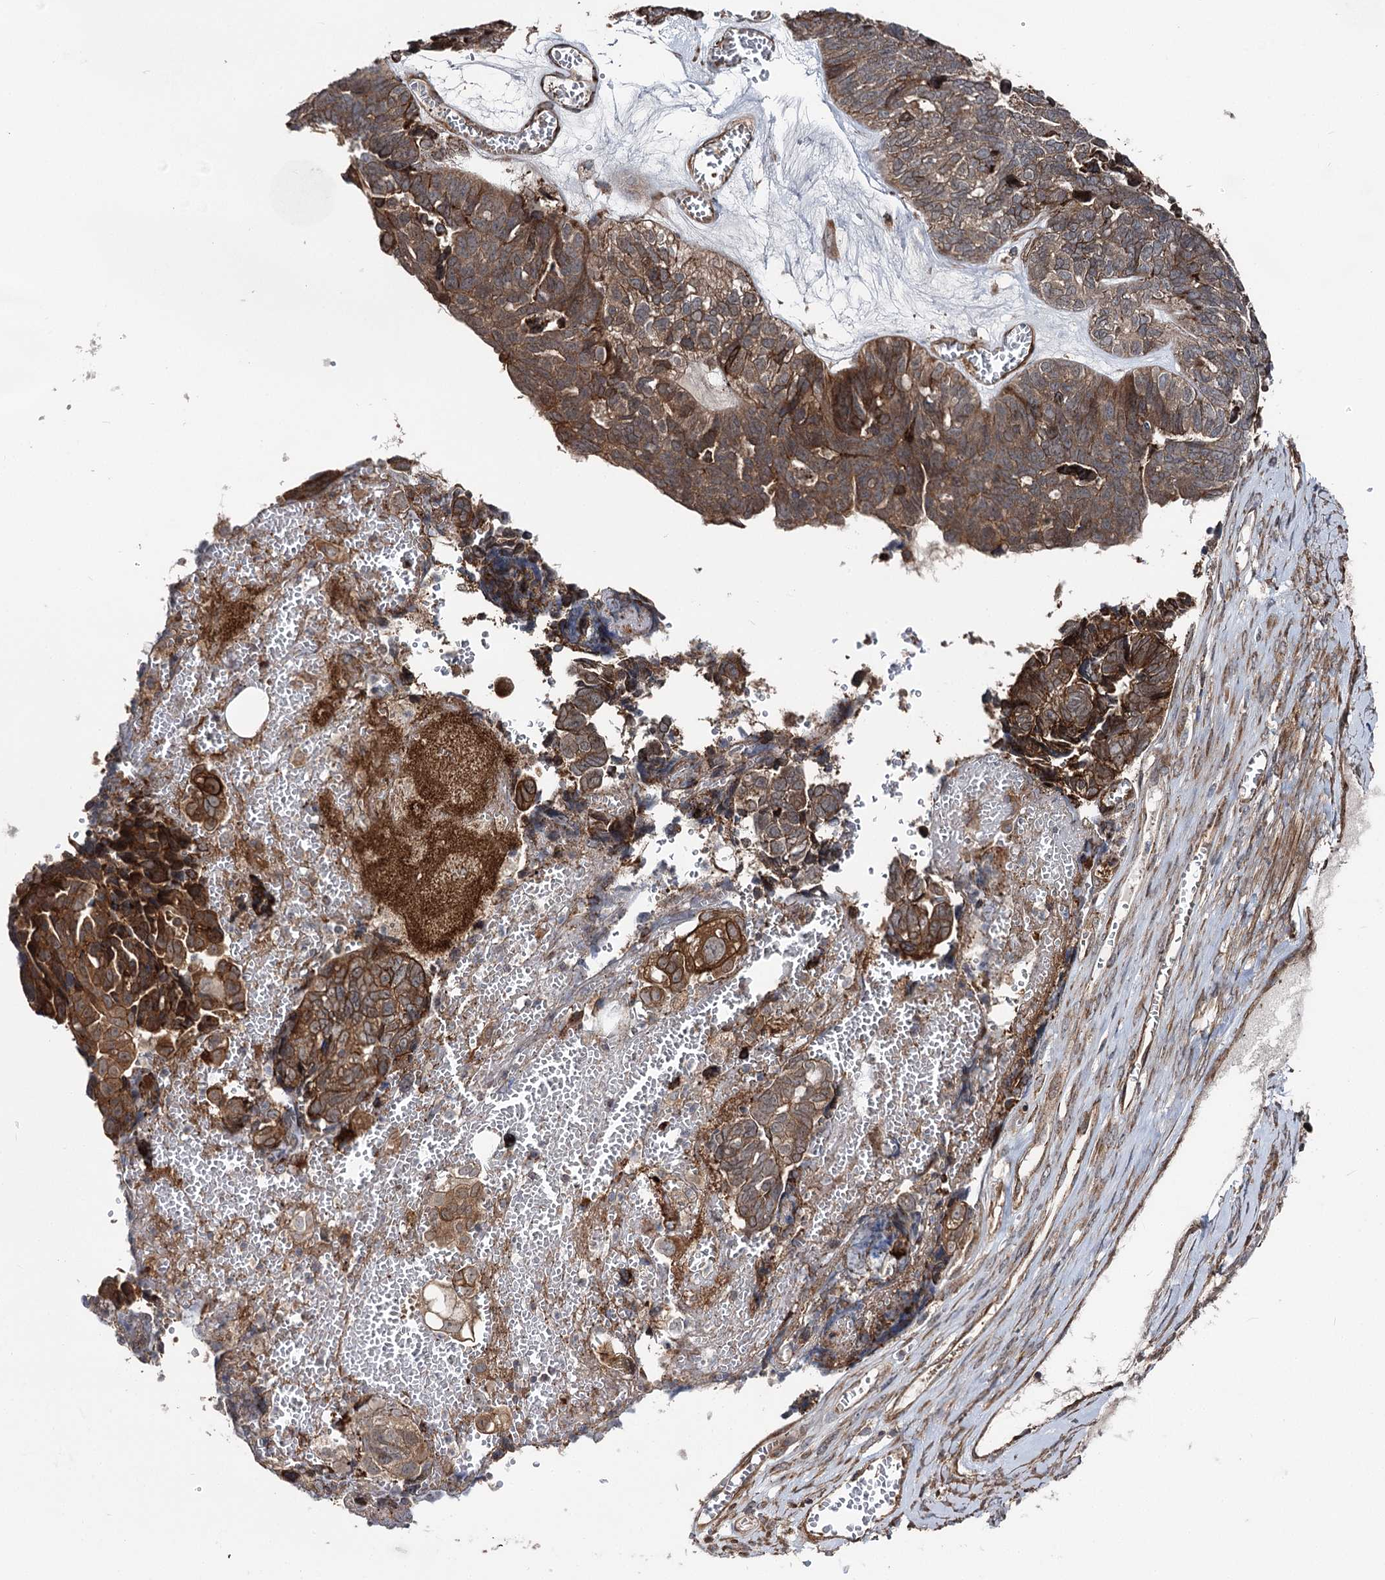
{"staining": {"intensity": "moderate", "quantity": ">75%", "location": "cytoplasmic/membranous"}, "tissue": "ovarian cancer", "cell_type": "Tumor cells", "image_type": "cancer", "snomed": [{"axis": "morphology", "description": "Cystadenocarcinoma, serous, NOS"}, {"axis": "topography", "description": "Ovary"}], "caption": "Human ovarian cancer stained for a protein (brown) demonstrates moderate cytoplasmic/membranous positive staining in approximately >75% of tumor cells.", "gene": "ITFG2", "patient": {"sex": "female", "age": 79}}